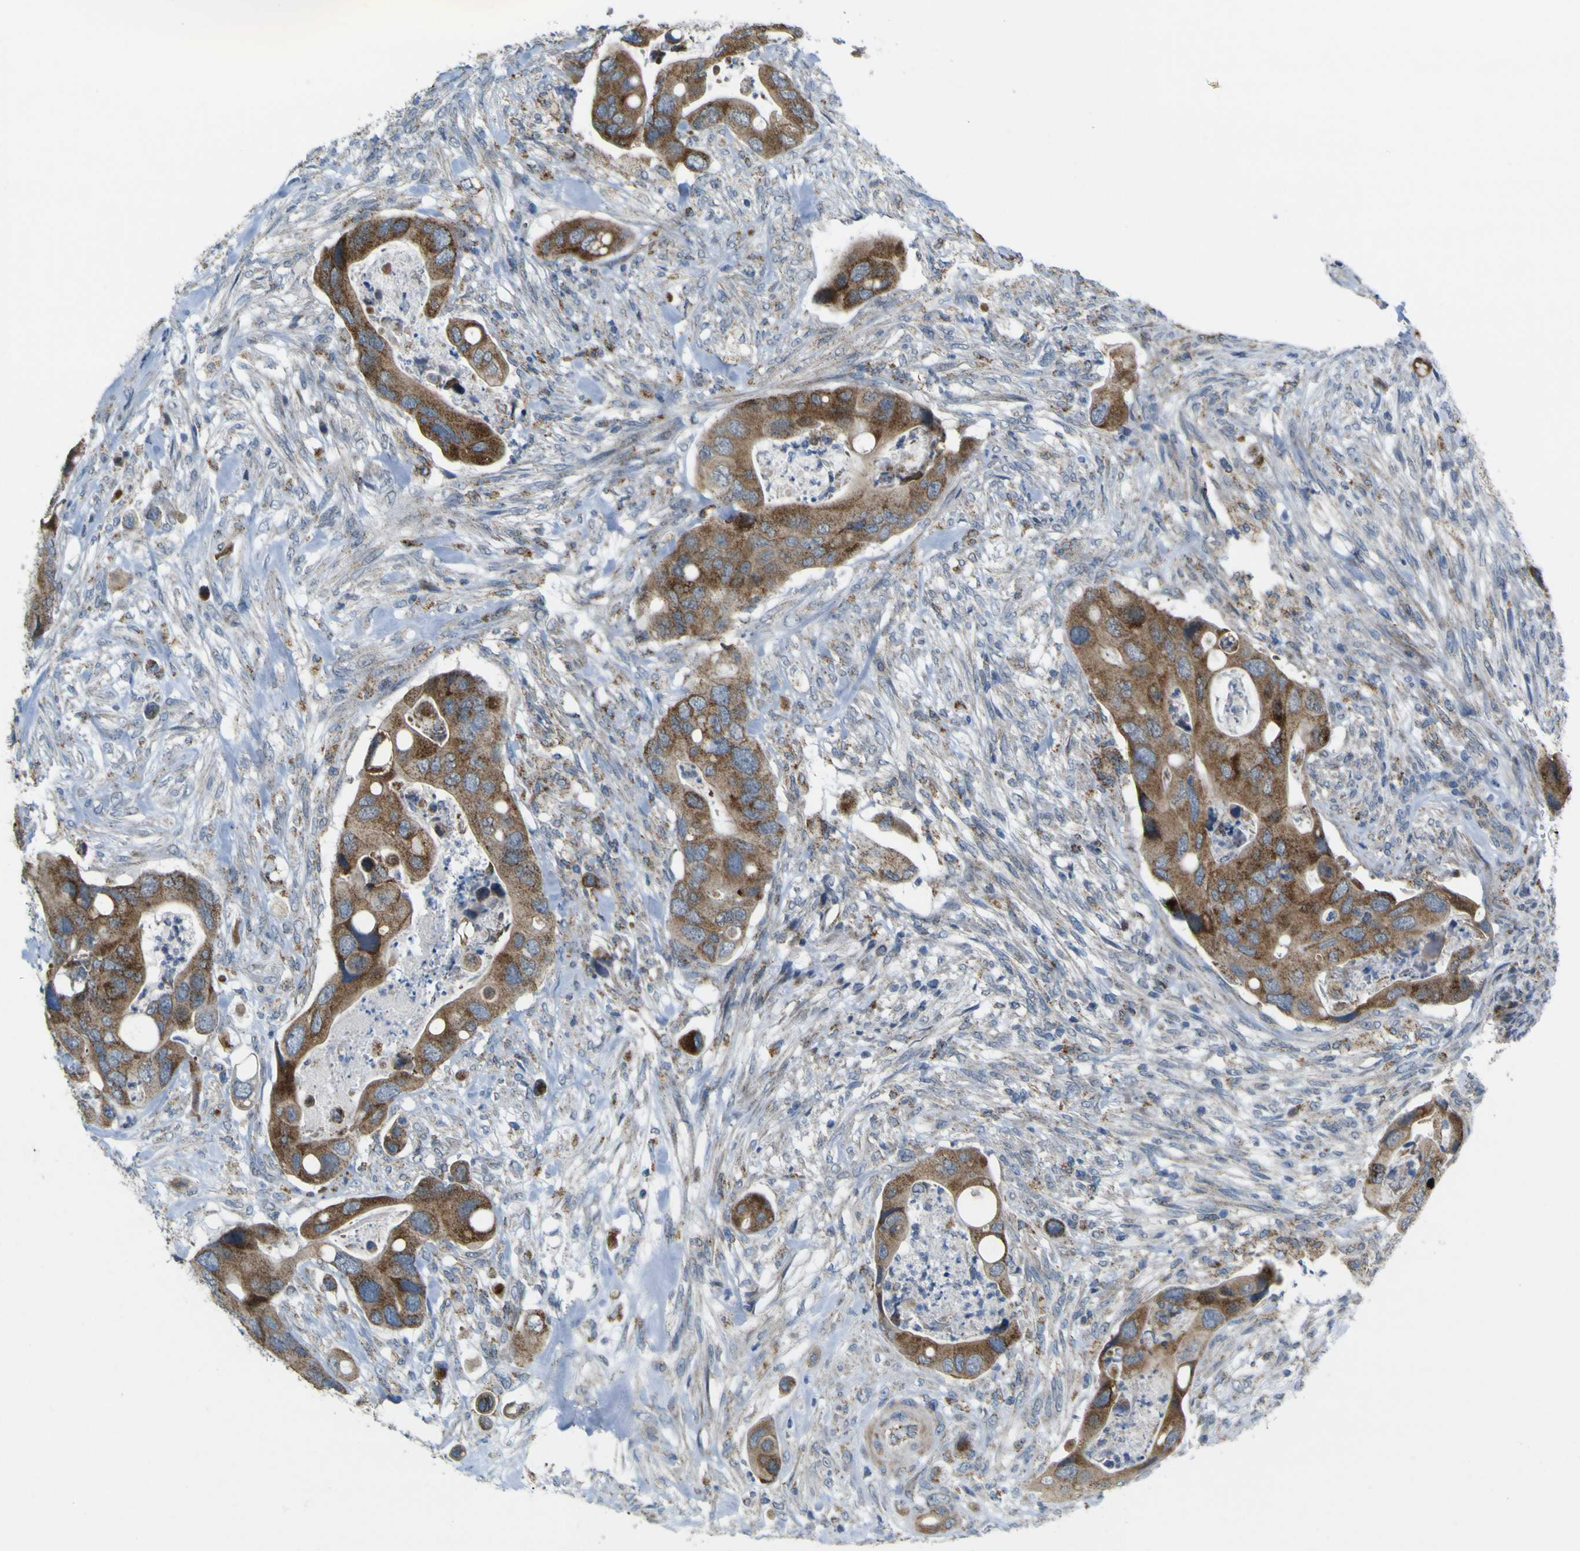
{"staining": {"intensity": "moderate", "quantity": ">75%", "location": "cytoplasmic/membranous"}, "tissue": "colorectal cancer", "cell_type": "Tumor cells", "image_type": "cancer", "snomed": [{"axis": "morphology", "description": "Adenocarcinoma, NOS"}, {"axis": "topography", "description": "Rectum"}], "caption": "IHC (DAB (3,3'-diaminobenzidine)) staining of colorectal cancer (adenocarcinoma) demonstrates moderate cytoplasmic/membranous protein expression in approximately >75% of tumor cells.", "gene": "ACBD5", "patient": {"sex": "female", "age": 57}}